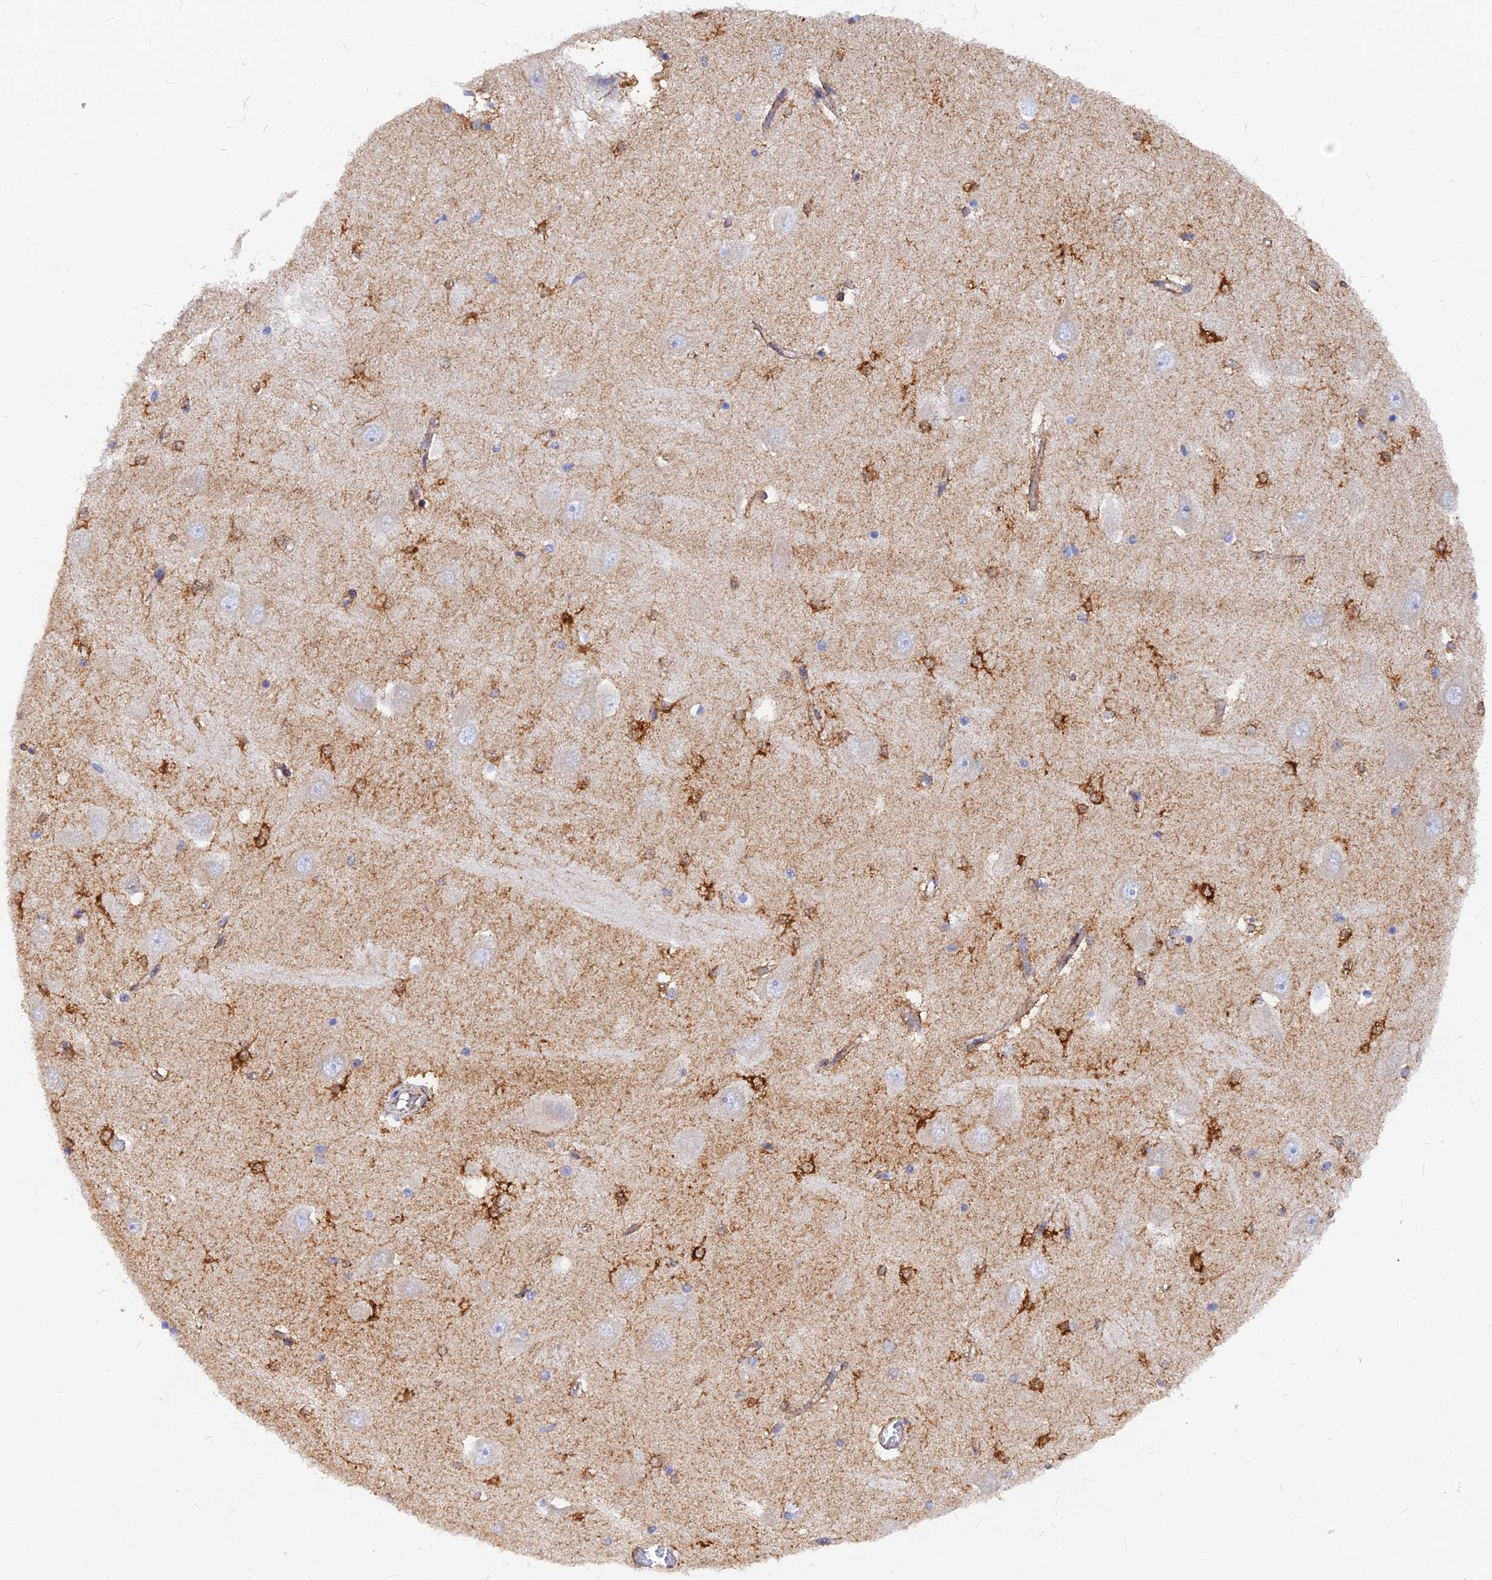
{"staining": {"intensity": "strong", "quantity": "<25%", "location": "cytoplasmic/membranous"}, "tissue": "hippocampus", "cell_type": "Glial cells", "image_type": "normal", "snomed": [{"axis": "morphology", "description": "Normal tissue, NOS"}, {"axis": "topography", "description": "Hippocampus"}], "caption": "Protein positivity by immunohistochemistry displays strong cytoplasmic/membranous staining in approximately <25% of glial cells in unremarkable hippocampus. Using DAB (brown) and hematoxylin (blue) stains, captured at high magnification using brightfield microscopy.", "gene": "VSTM2L", "patient": {"sex": "male", "age": 45}}